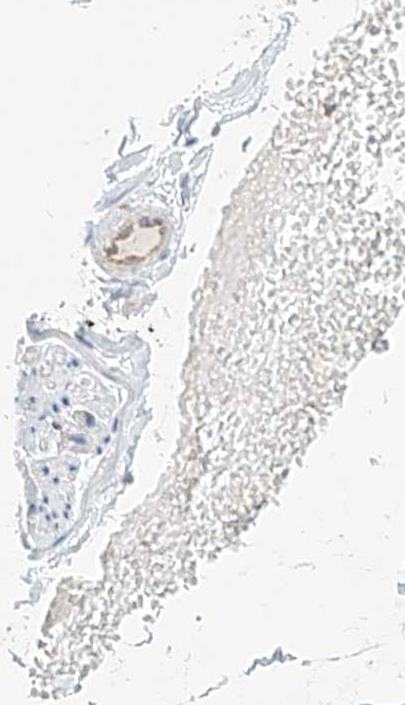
{"staining": {"intensity": "negative", "quantity": "none", "location": "none"}, "tissue": "adipose tissue", "cell_type": "Adipocytes", "image_type": "normal", "snomed": [{"axis": "morphology", "description": "Normal tissue, NOS"}, {"axis": "topography", "description": "Breast"}], "caption": "Immunohistochemistry image of normal adipose tissue stained for a protein (brown), which displays no expression in adipocytes.", "gene": "PPA2", "patient": {"sex": "female", "age": 23}}